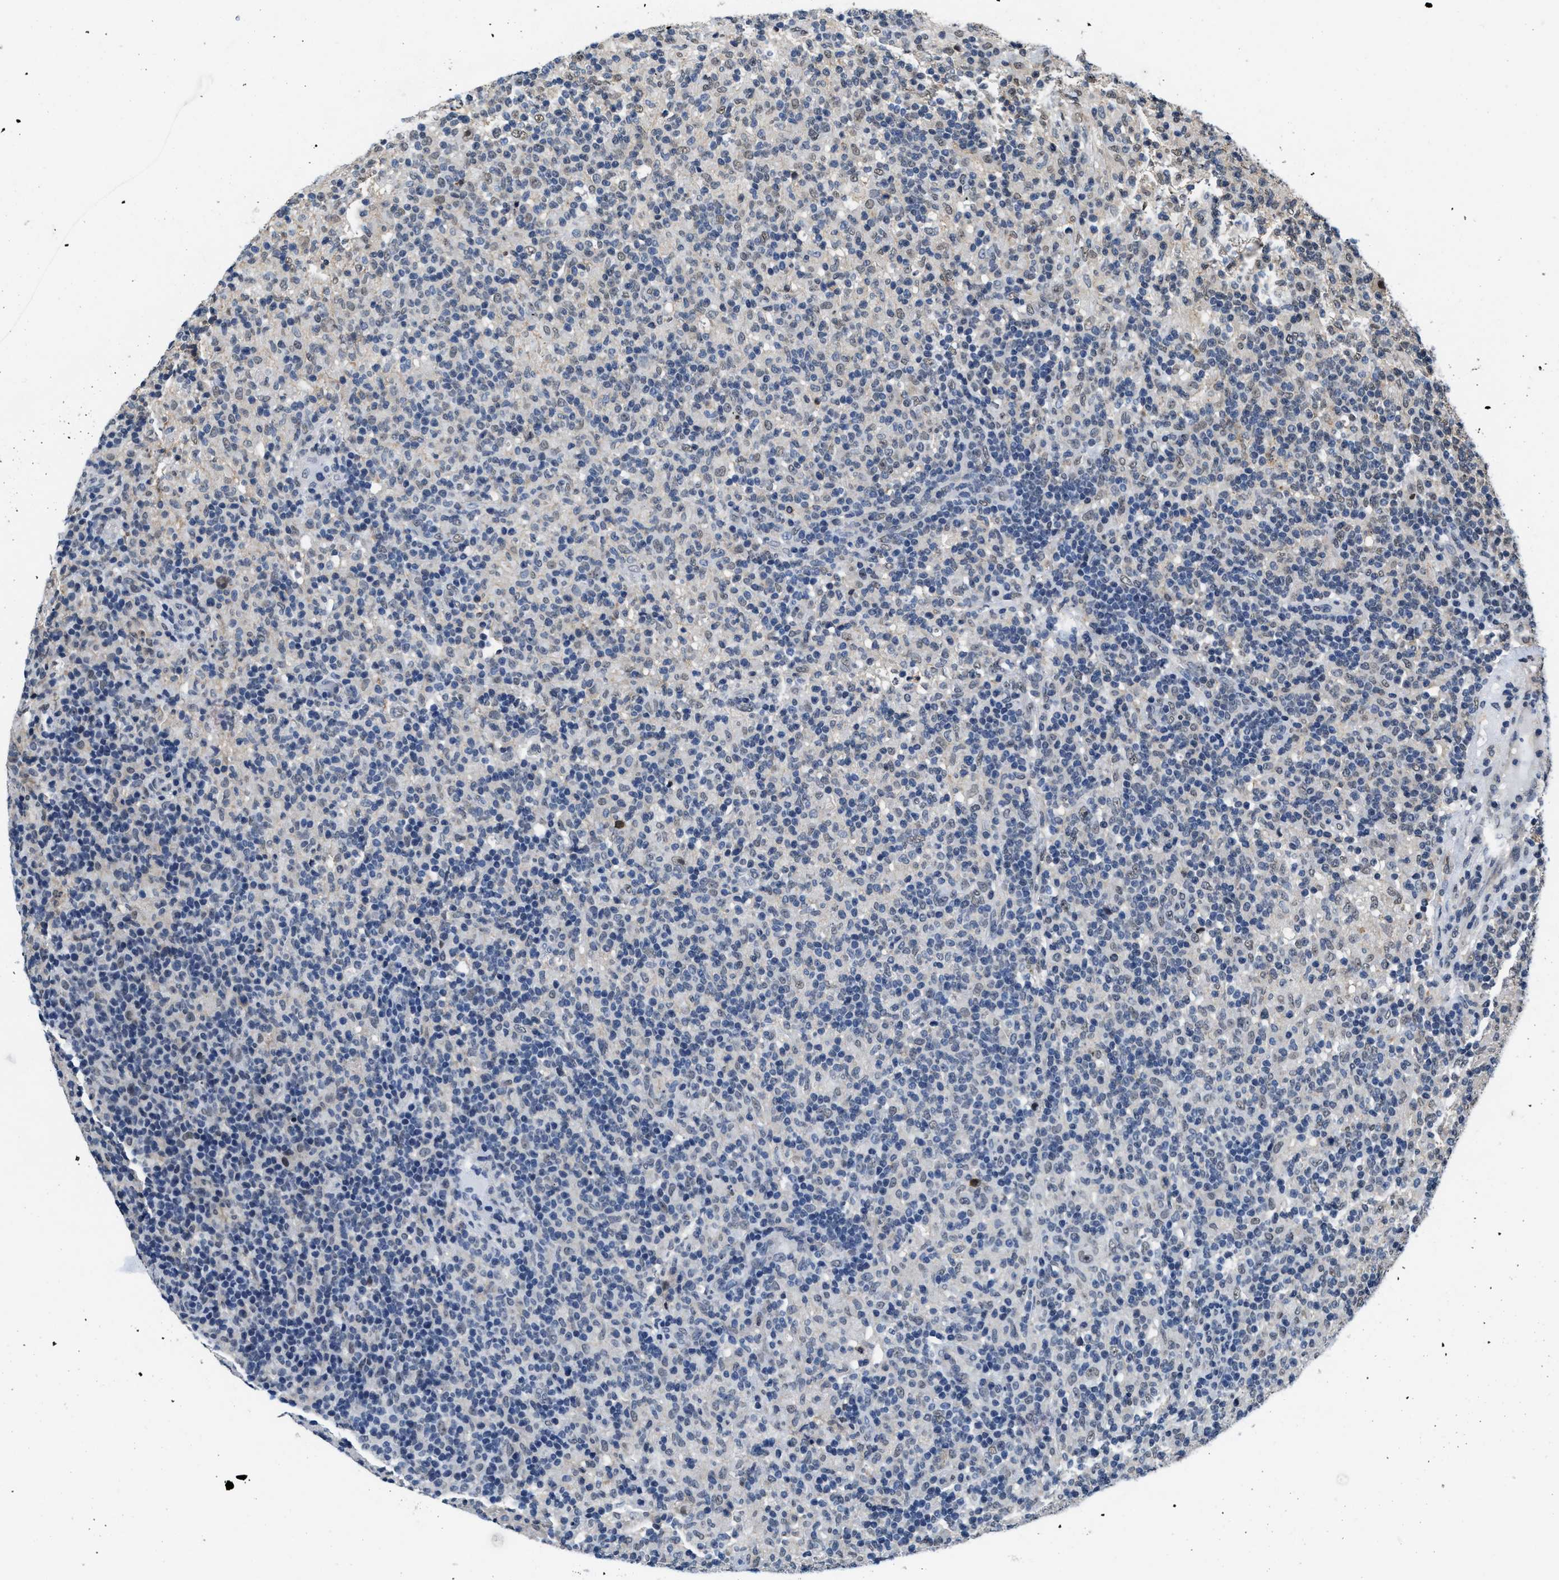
{"staining": {"intensity": "weak", "quantity": "<25%", "location": "nuclear"}, "tissue": "lymphoma", "cell_type": "Tumor cells", "image_type": "cancer", "snomed": [{"axis": "morphology", "description": "Hodgkin's disease, NOS"}, {"axis": "topography", "description": "Lymph node"}], "caption": "Image shows no protein expression in tumor cells of lymphoma tissue.", "gene": "SUPT16H", "patient": {"sex": "male", "age": 70}}